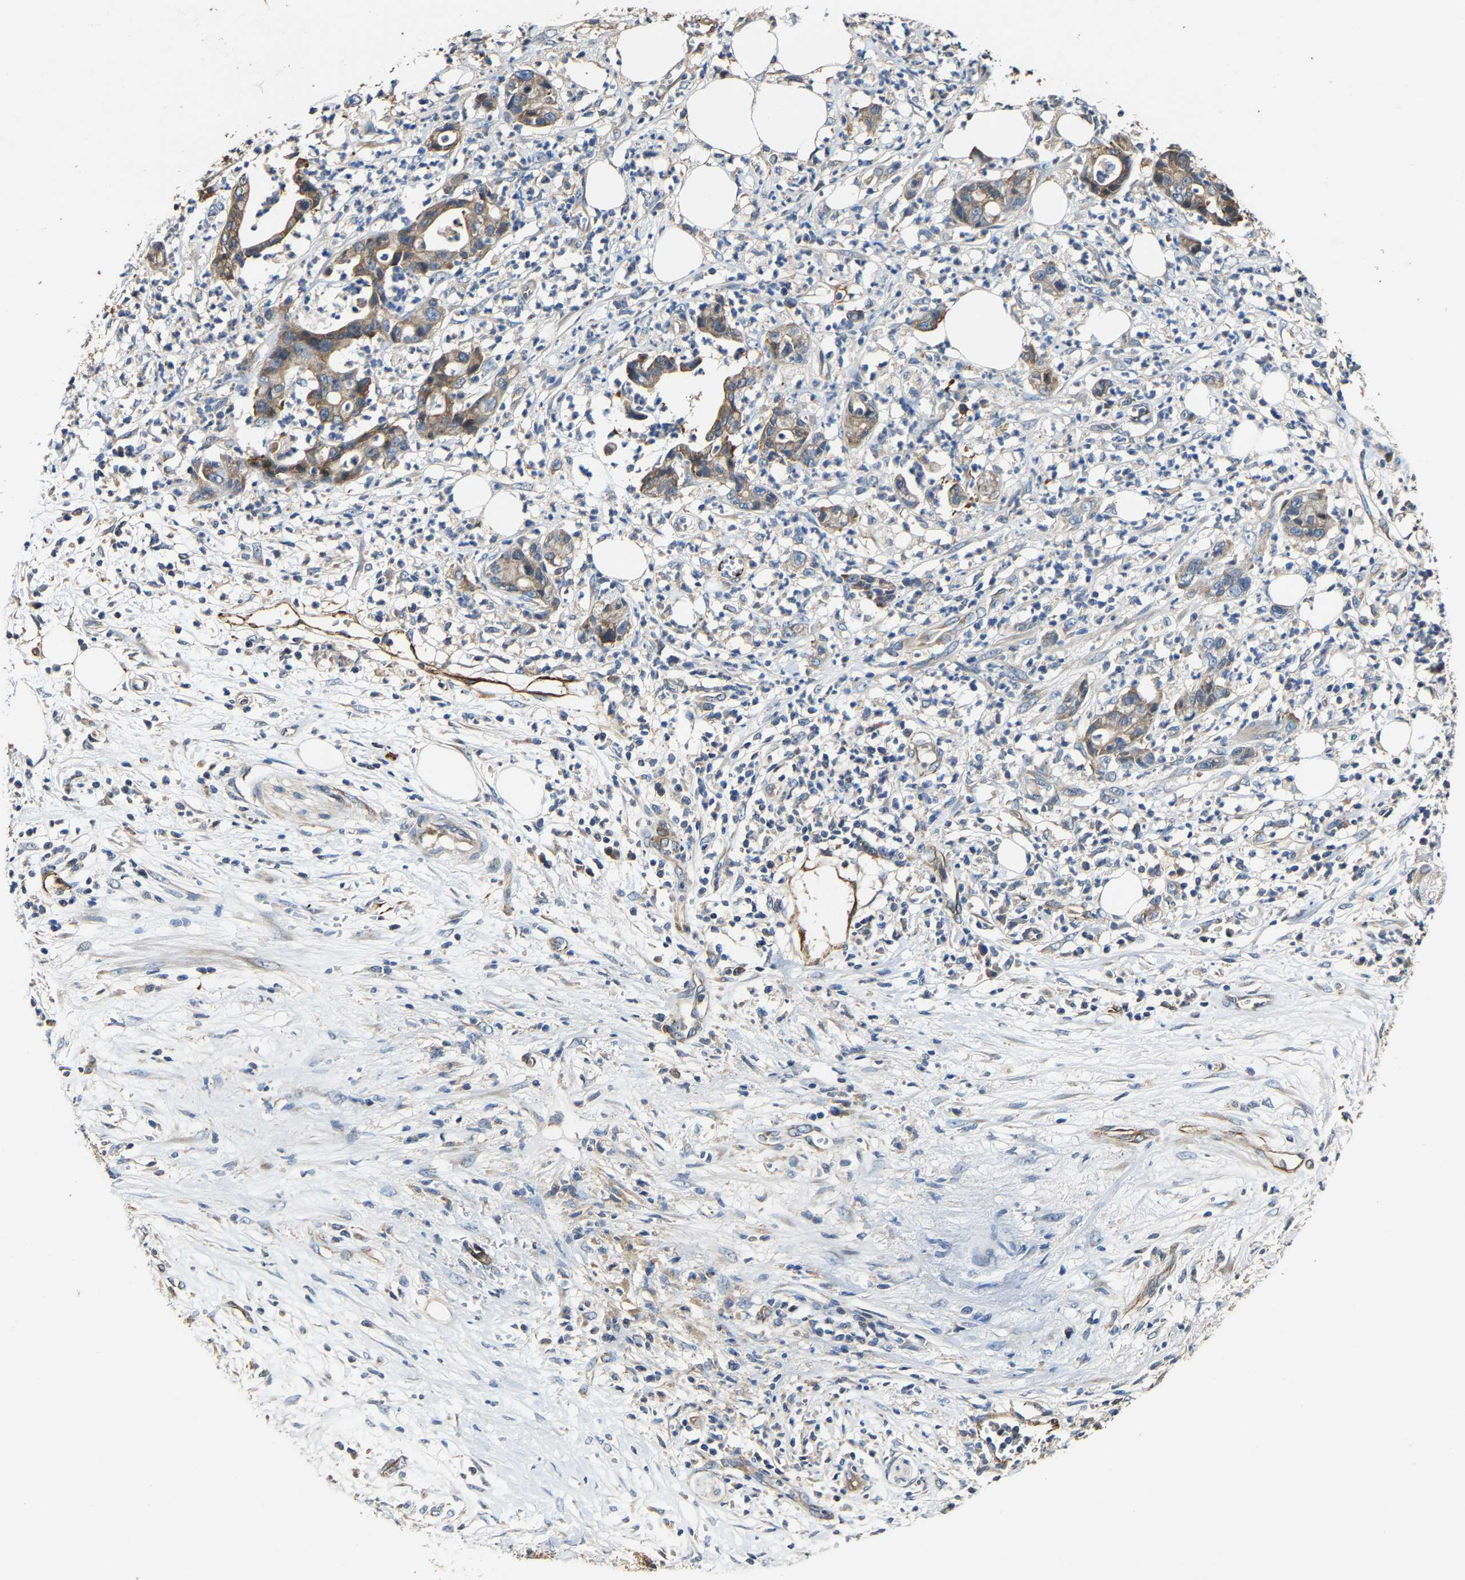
{"staining": {"intensity": "moderate", "quantity": "25%-75%", "location": "cytoplasmic/membranous"}, "tissue": "pancreatic cancer", "cell_type": "Tumor cells", "image_type": "cancer", "snomed": [{"axis": "morphology", "description": "Adenocarcinoma, NOS"}, {"axis": "topography", "description": "Pancreas"}], "caption": "Immunohistochemistry staining of pancreatic adenocarcinoma, which shows medium levels of moderate cytoplasmic/membranous expression in about 25%-75% of tumor cells indicating moderate cytoplasmic/membranous protein expression. The staining was performed using DAB (3,3'-diaminobenzidine) (brown) for protein detection and nuclei were counterstained in hematoxylin (blue).", "gene": "GFRA3", "patient": {"sex": "male", "age": 69}}